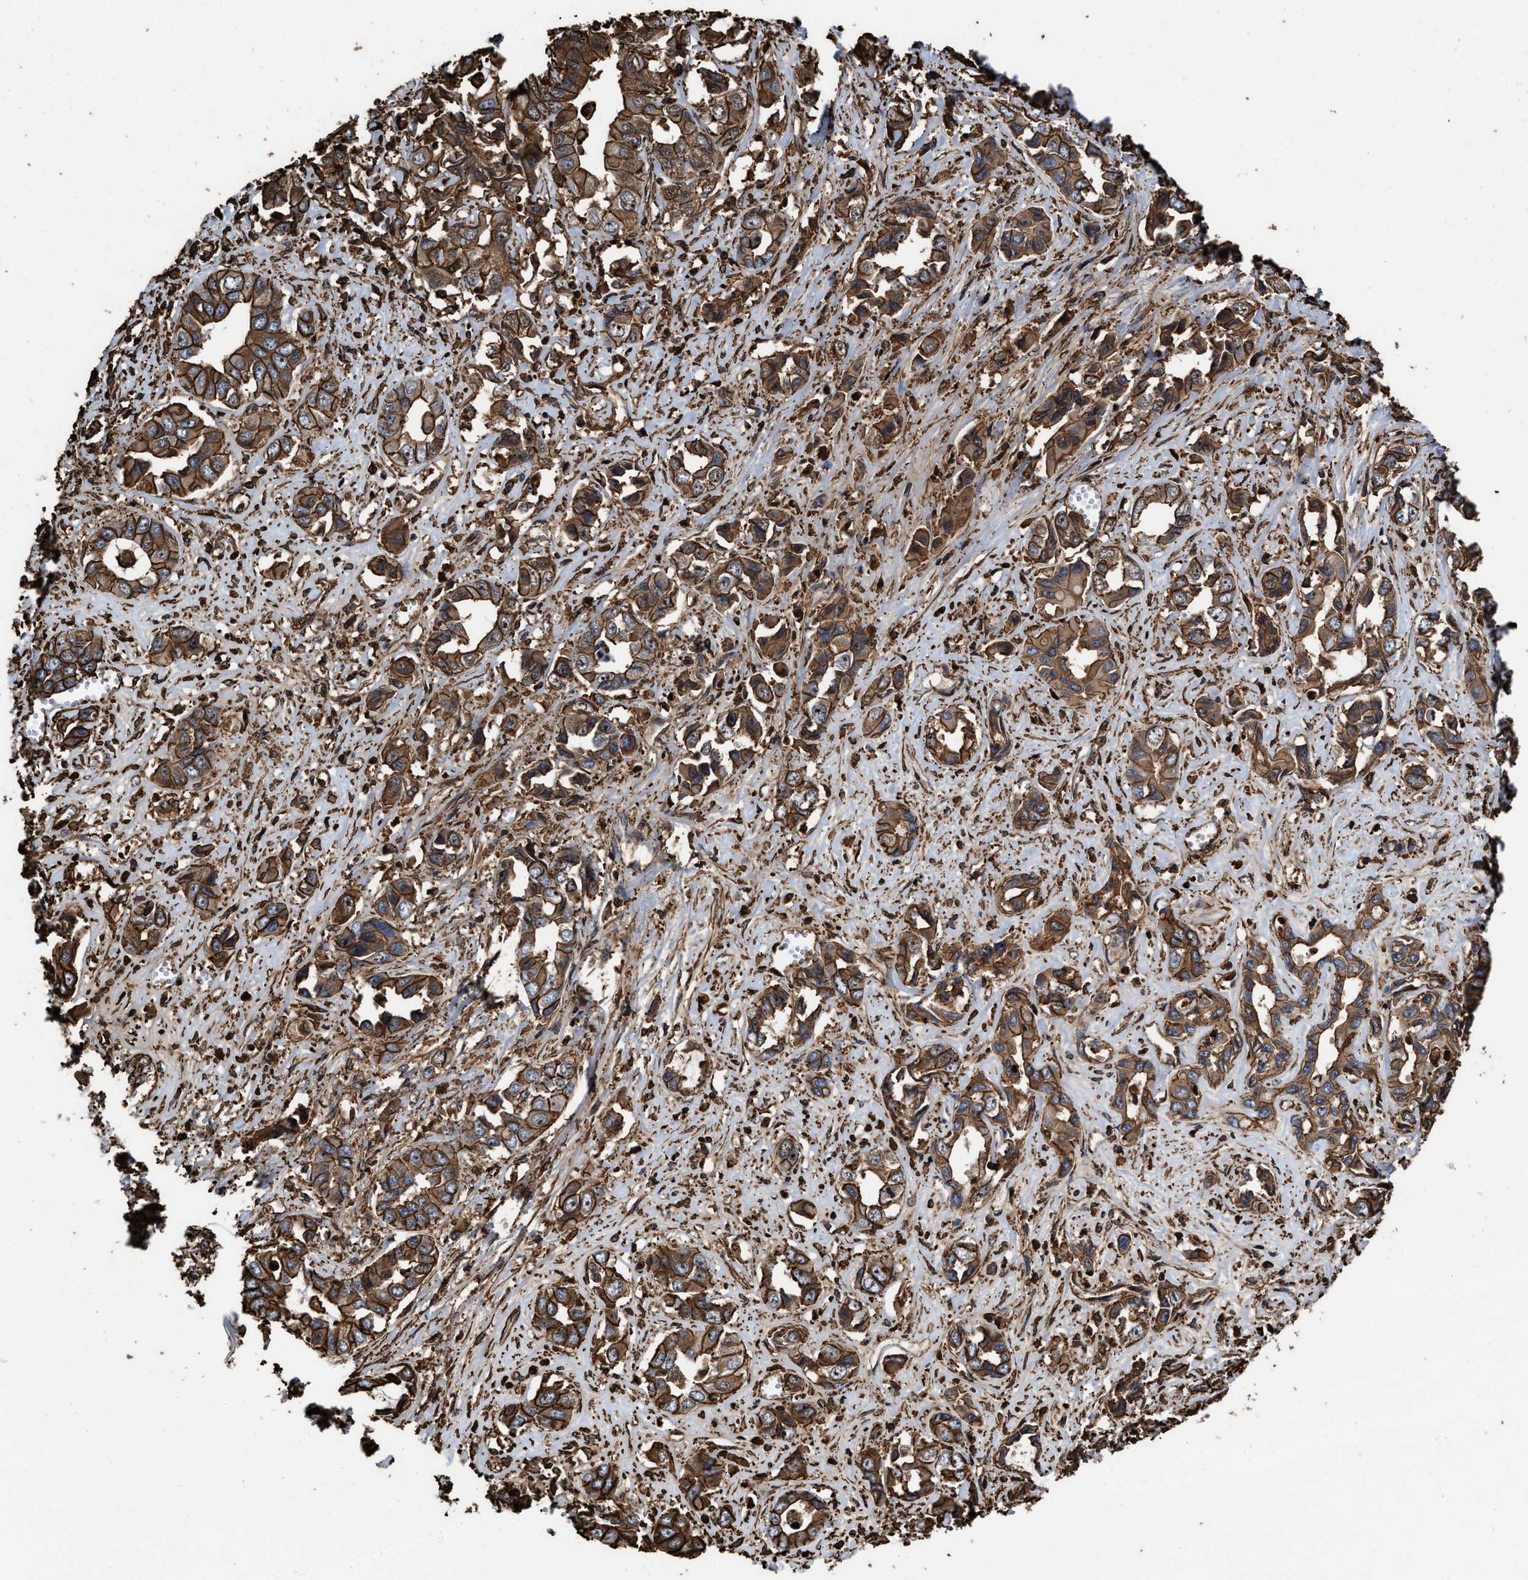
{"staining": {"intensity": "moderate", "quantity": ">75%", "location": "cytoplasmic/membranous"}, "tissue": "liver cancer", "cell_type": "Tumor cells", "image_type": "cancer", "snomed": [{"axis": "morphology", "description": "Cholangiocarcinoma"}, {"axis": "topography", "description": "Liver"}], "caption": "Tumor cells show medium levels of moderate cytoplasmic/membranous positivity in about >75% of cells in cholangiocarcinoma (liver). The staining was performed using DAB, with brown indicating positive protein expression. Nuclei are stained blue with hematoxylin.", "gene": "KBTBD2", "patient": {"sex": "female", "age": 52}}